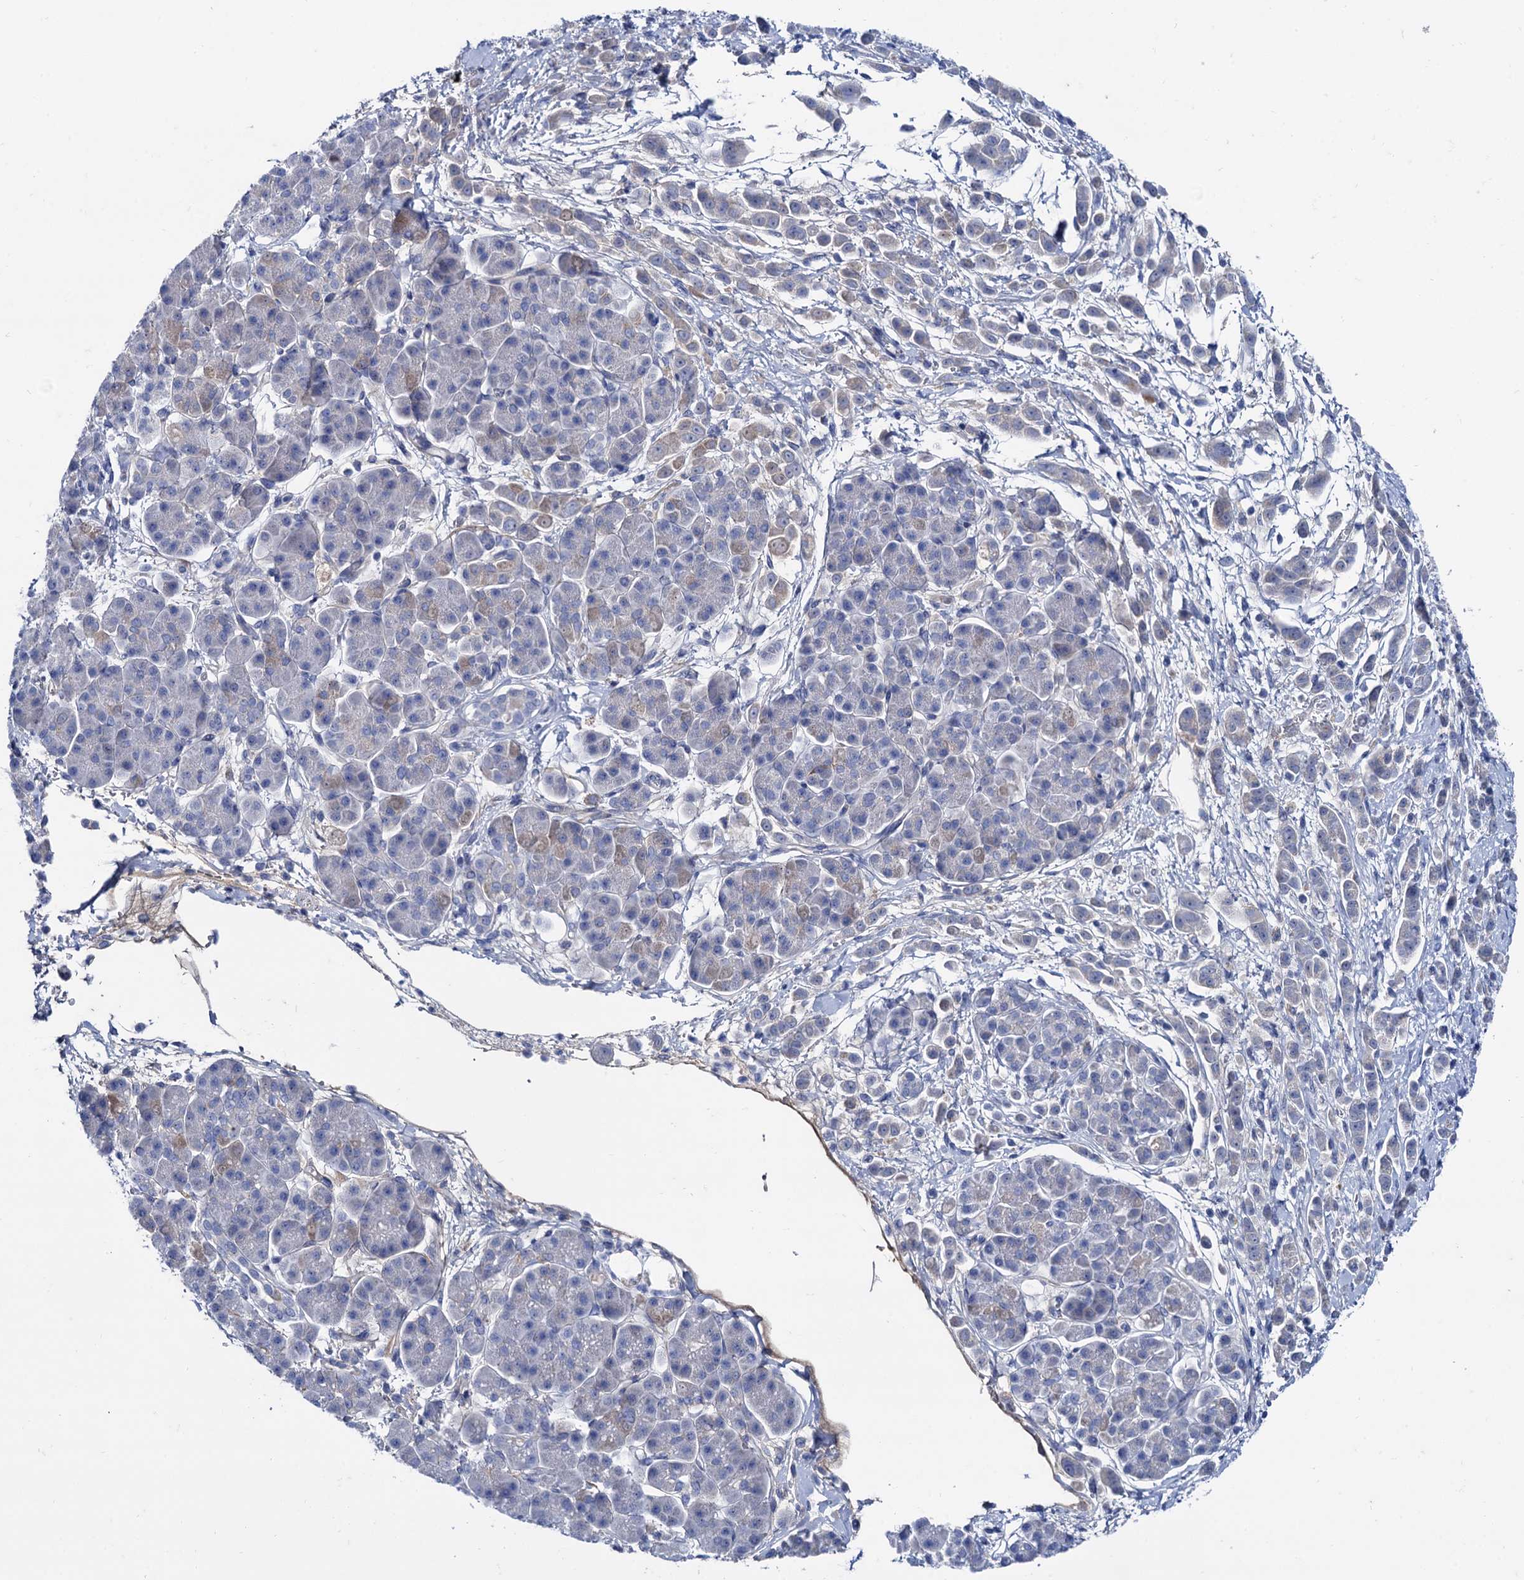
{"staining": {"intensity": "negative", "quantity": "none", "location": "none"}, "tissue": "pancreatic cancer", "cell_type": "Tumor cells", "image_type": "cancer", "snomed": [{"axis": "morphology", "description": "Normal tissue, NOS"}, {"axis": "morphology", "description": "Adenocarcinoma, NOS"}, {"axis": "topography", "description": "Pancreas"}], "caption": "The micrograph exhibits no staining of tumor cells in pancreatic adenocarcinoma.", "gene": "TMEM72", "patient": {"sex": "female", "age": 64}}